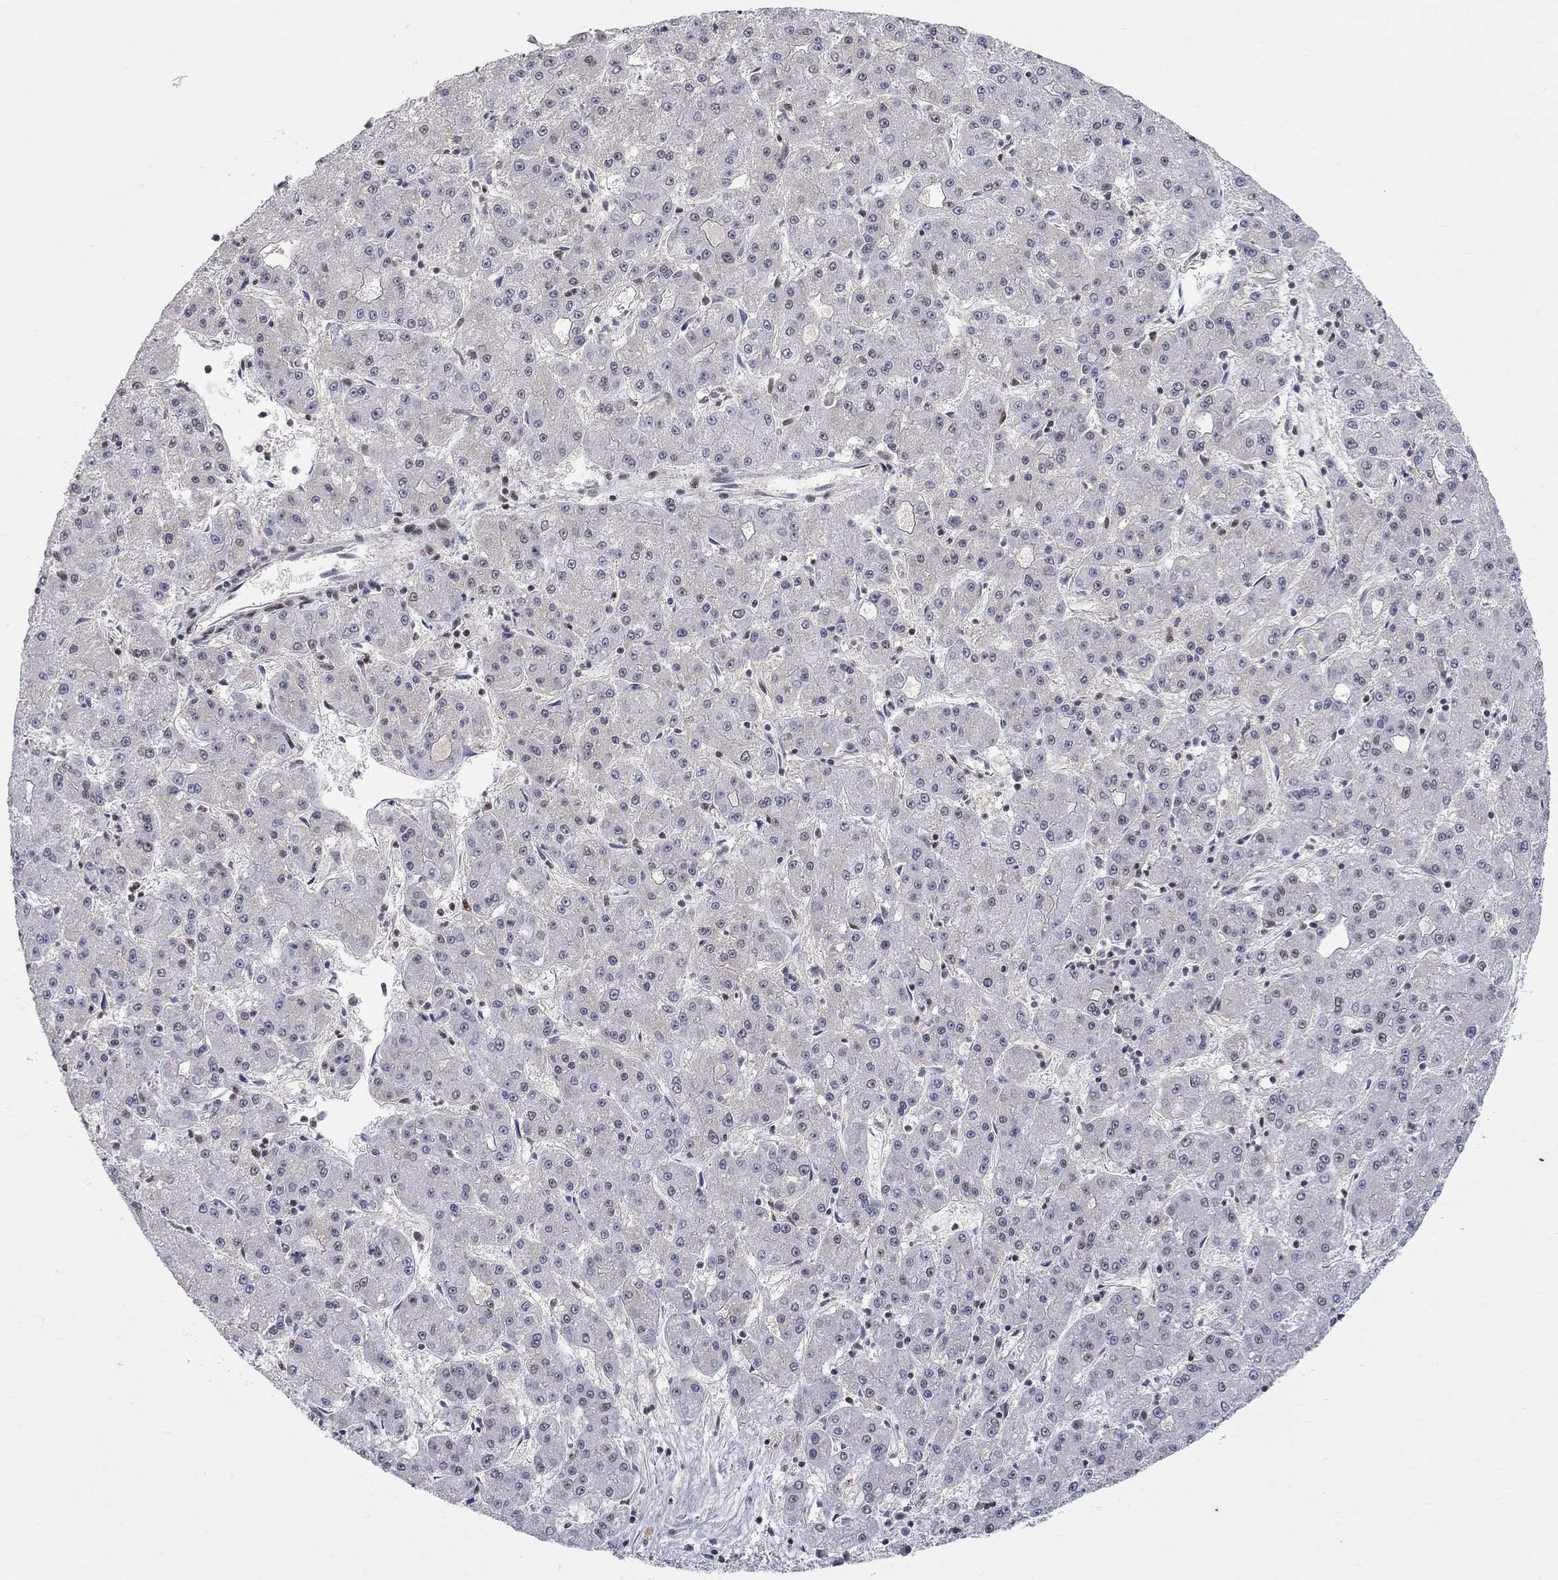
{"staining": {"intensity": "negative", "quantity": "none", "location": "none"}, "tissue": "liver cancer", "cell_type": "Tumor cells", "image_type": "cancer", "snomed": [{"axis": "morphology", "description": "Carcinoma, Hepatocellular, NOS"}, {"axis": "topography", "description": "Liver"}], "caption": "High magnification brightfield microscopy of liver hepatocellular carcinoma stained with DAB (3,3'-diaminobenzidine) (brown) and counterstained with hematoxylin (blue): tumor cells show no significant positivity.", "gene": "KLF12", "patient": {"sex": "male", "age": 73}}